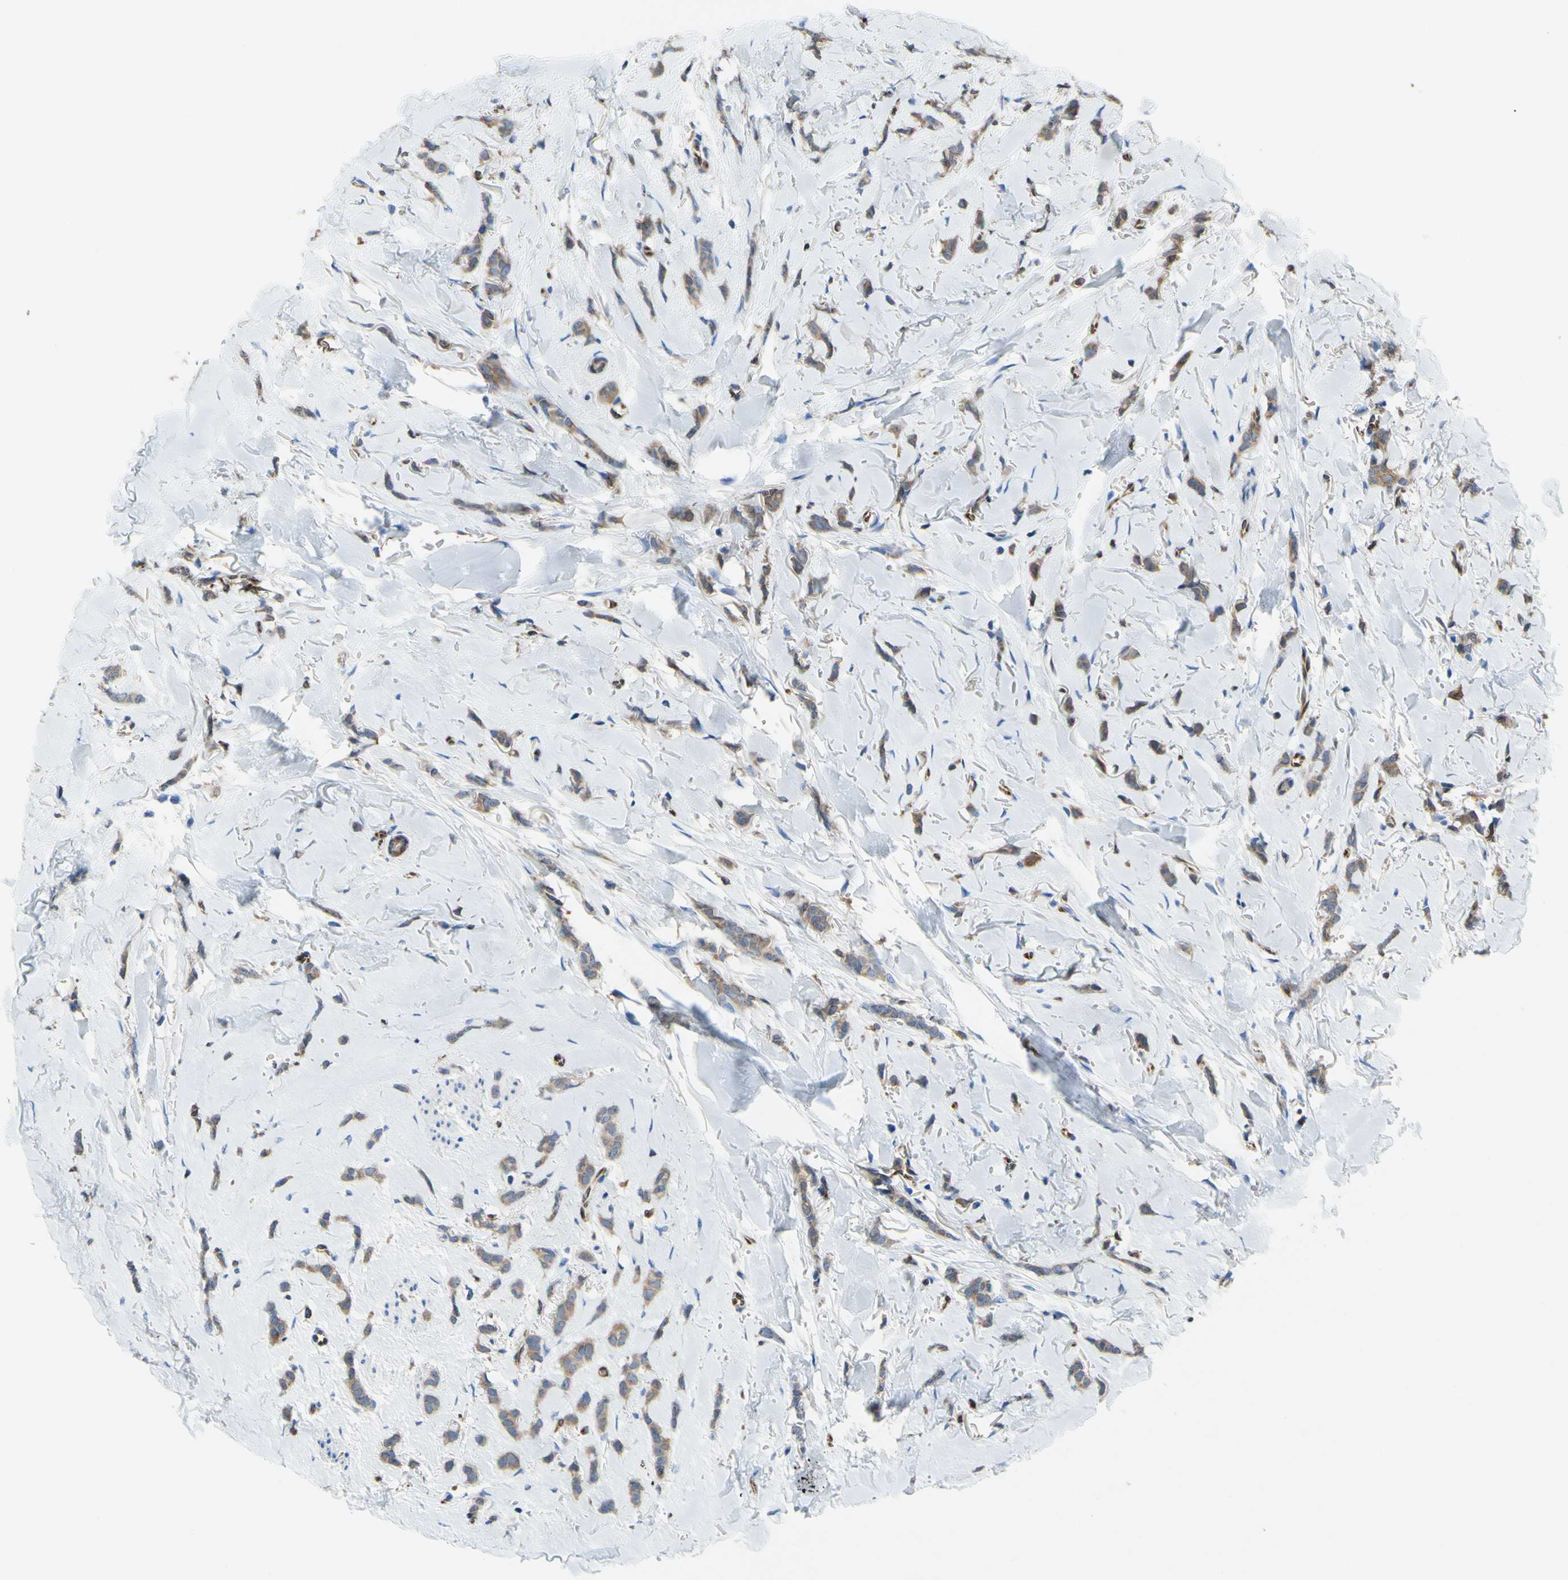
{"staining": {"intensity": "weak", "quantity": ">75%", "location": "cytoplasmic/membranous"}, "tissue": "breast cancer", "cell_type": "Tumor cells", "image_type": "cancer", "snomed": [{"axis": "morphology", "description": "Lobular carcinoma"}, {"axis": "topography", "description": "Skin"}, {"axis": "topography", "description": "Breast"}], "caption": "Tumor cells demonstrate low levels of weak cytoplasmic/membranous staining in about >75% of cells in lobular carcinoma (breast).", "gene": "MGST2", "patient": {"sex": "female", "age": 46}}